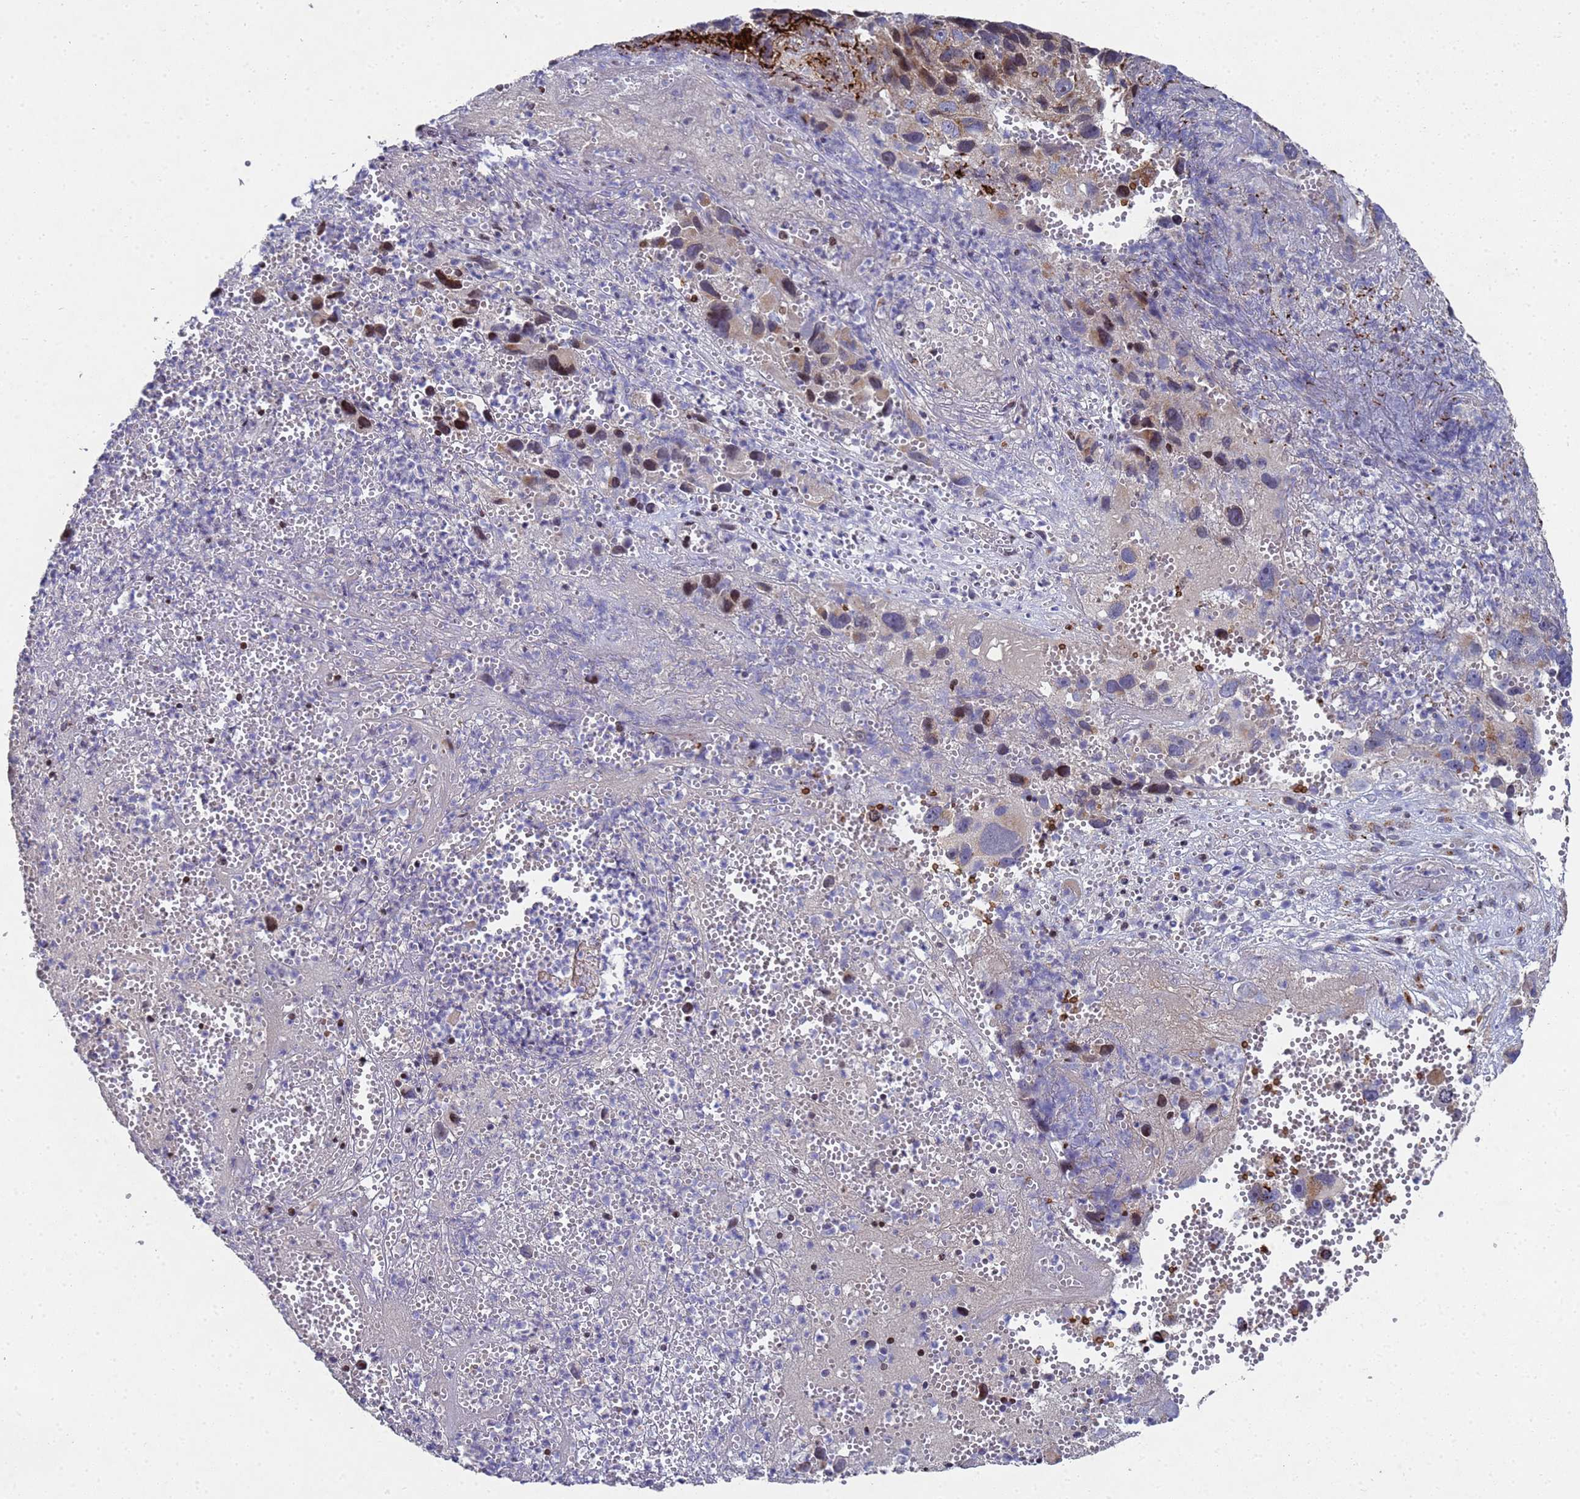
{"staining": {"intensity": "moderate", "quantity": "<25%", "location": "cytoplasmic/membranous"}, "tissue": "melanoma", "cell_type": "Tumor cells", "image_type": "cancer", "snomed": [{"axis": "morphology", "description": "Malignant melanoma, NOS"}, {"axis": "topography", "description": "Skin"}], "caption": "An immunohistochemistry micrograph of neoplastic tissue is shown. Protein staining in brown highlights moderate cytoplasmic/membranous positivity in malignant melanoma within tumor cells.", "gene": "NSUN6", "patient": {"sex": "male", "age": 84}}